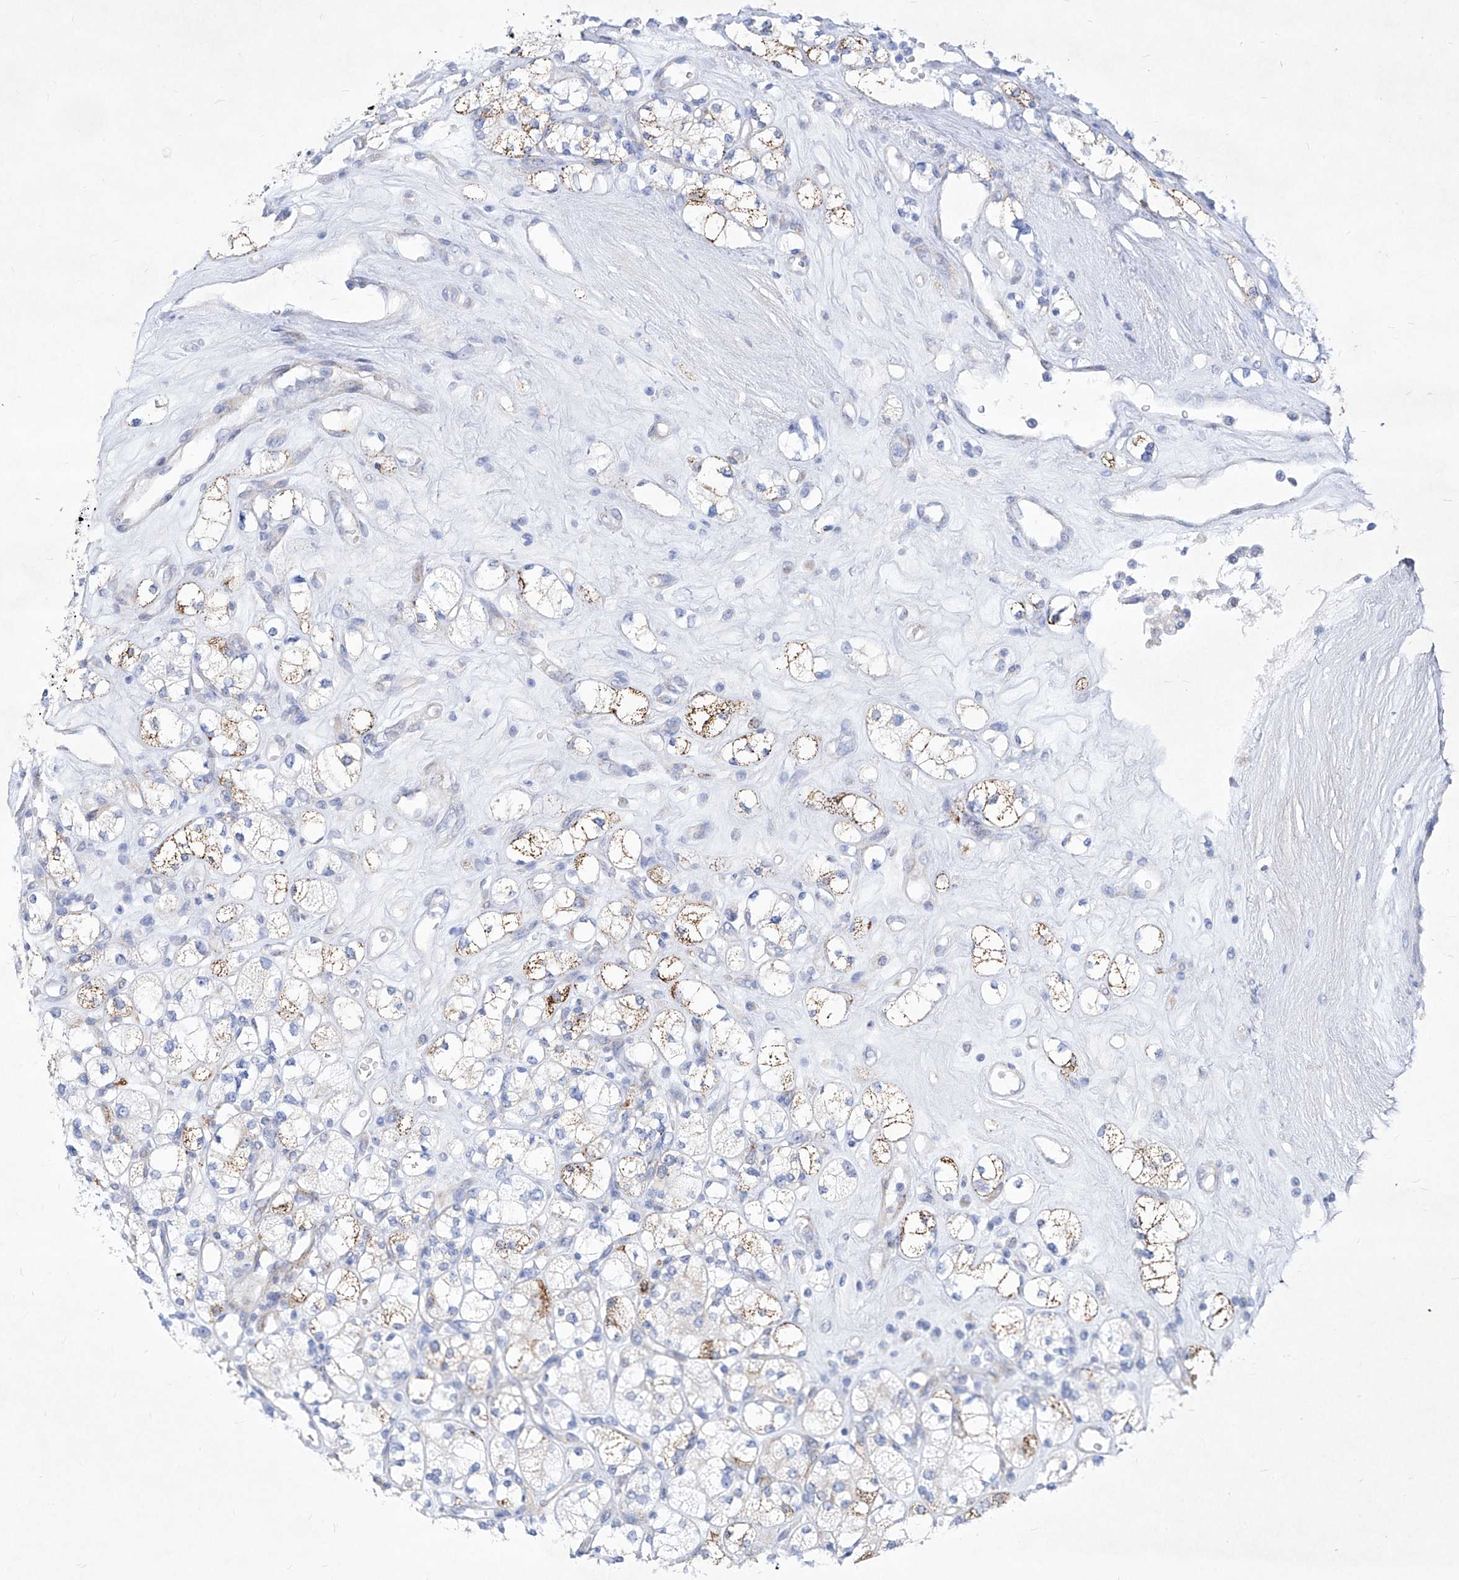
{"staining": {"intensity": "moderate", "quantity": "<25%", "location": "cytoplasmic/membranous"}, "tissue": "renal cancer", "cell_type": "Tumor cells", "image_type": "cancer", "snomed": [{"axis": "morphology", "description": "Adenocarcinoma, NOS"}, {"axis": "topography", "description": "Kidney"}], "caption": "Immunohistochemical staining of human adenocarcinoma (renal) reveals low levels of moderate cytoplasmic/membranous expression in about <25% of tumor cells.", "gene": "C1orf87", "patient": {"sex": "male", "age": 77}}